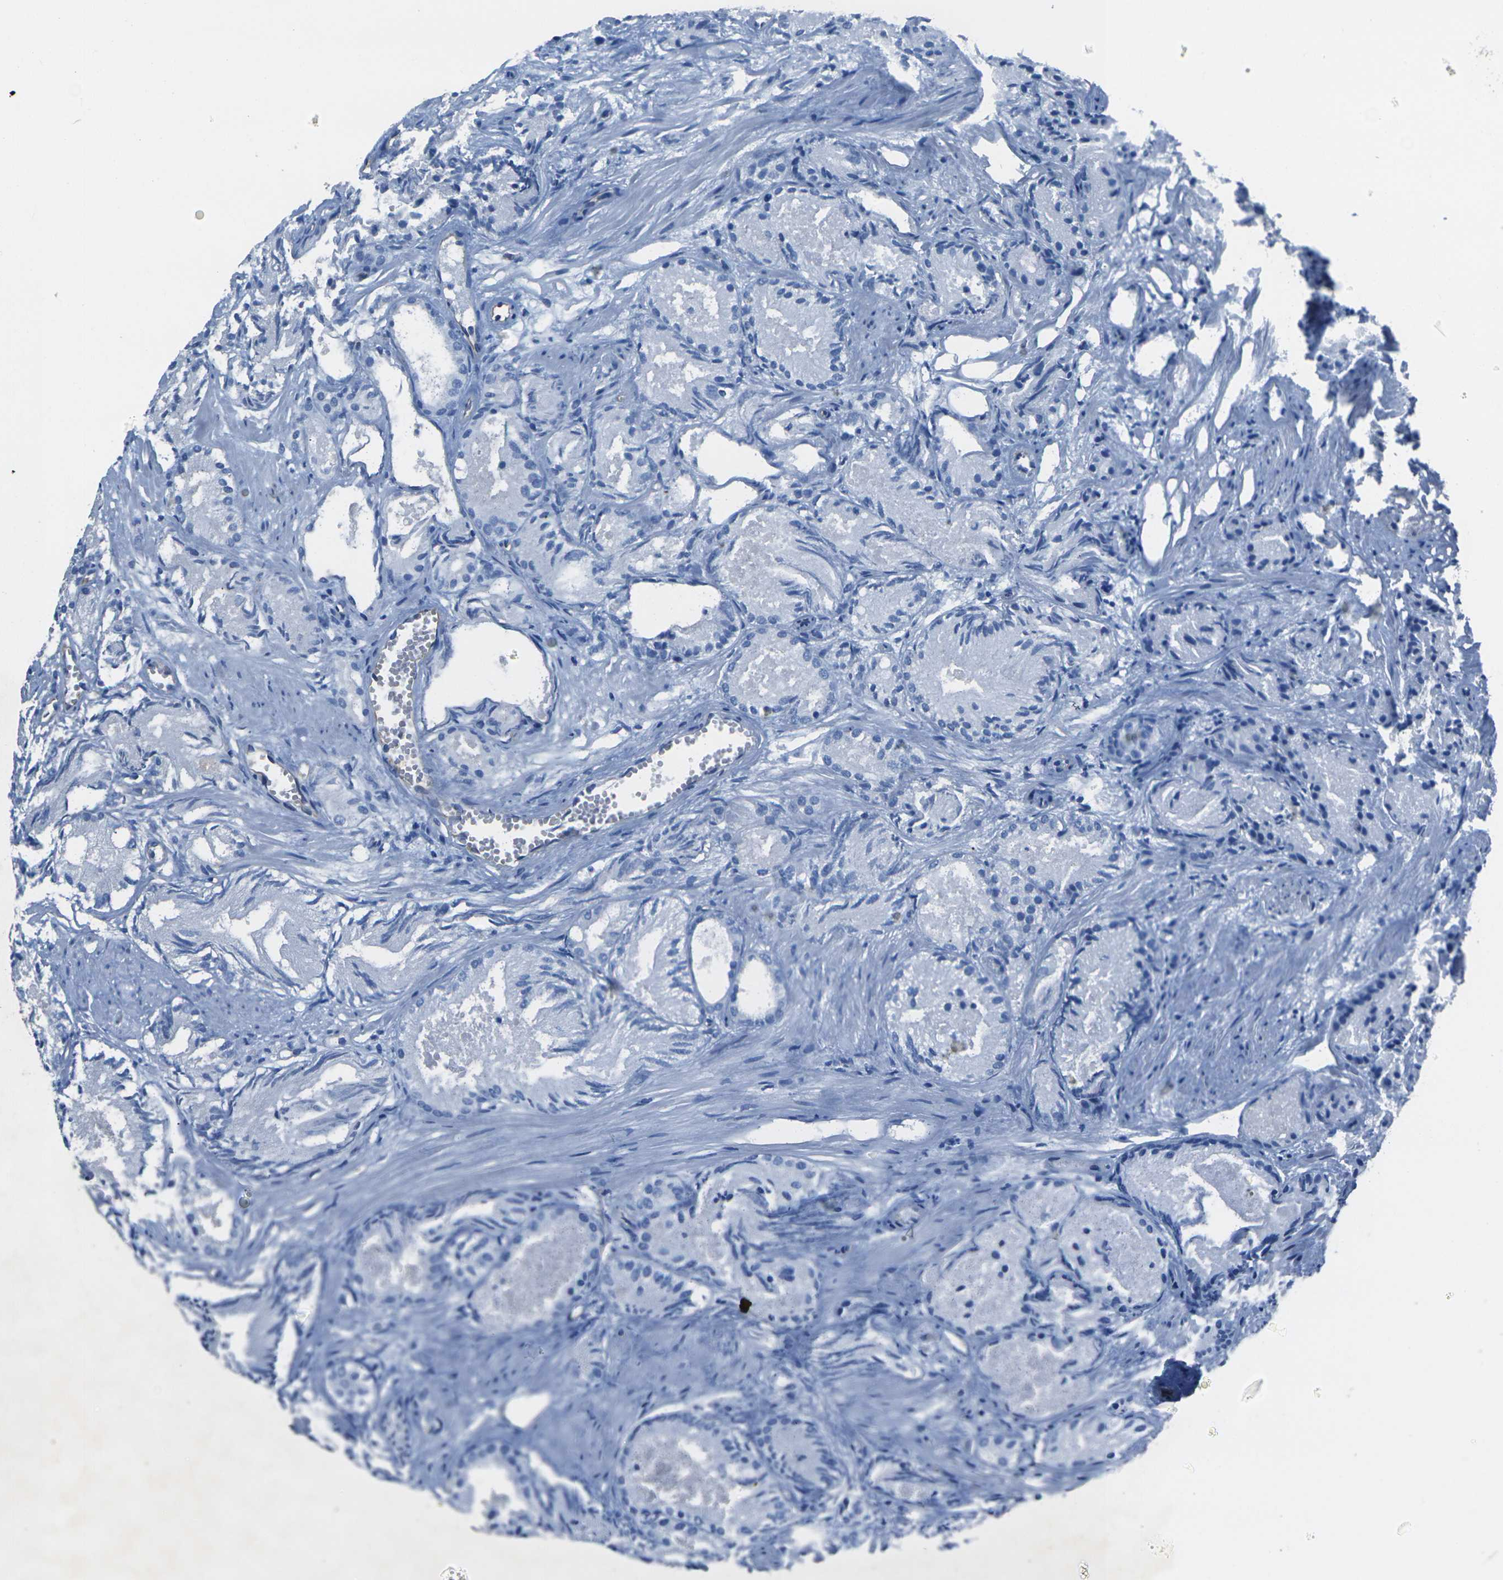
{"staining": {"intensity": "negative", "quantity": "none", "location": "none"}, "tissue": "prostate cancer", "cell_type": "Tumor cells", "image_type": "cancer", "snomed": [{"axis": "morphology", "description": "Adenocarcinoma, Low grade"}, {"axis": "topography", "description": "Prostate"}], "caption": "This is an immunohistochemistry (IHC) micrograph of human prostate cancer (low-grade adenocarcinoma). There is no positivity in tumor cells.", "gene": "HSPA12B", "patient": {"sex": "male", "age": 72}}